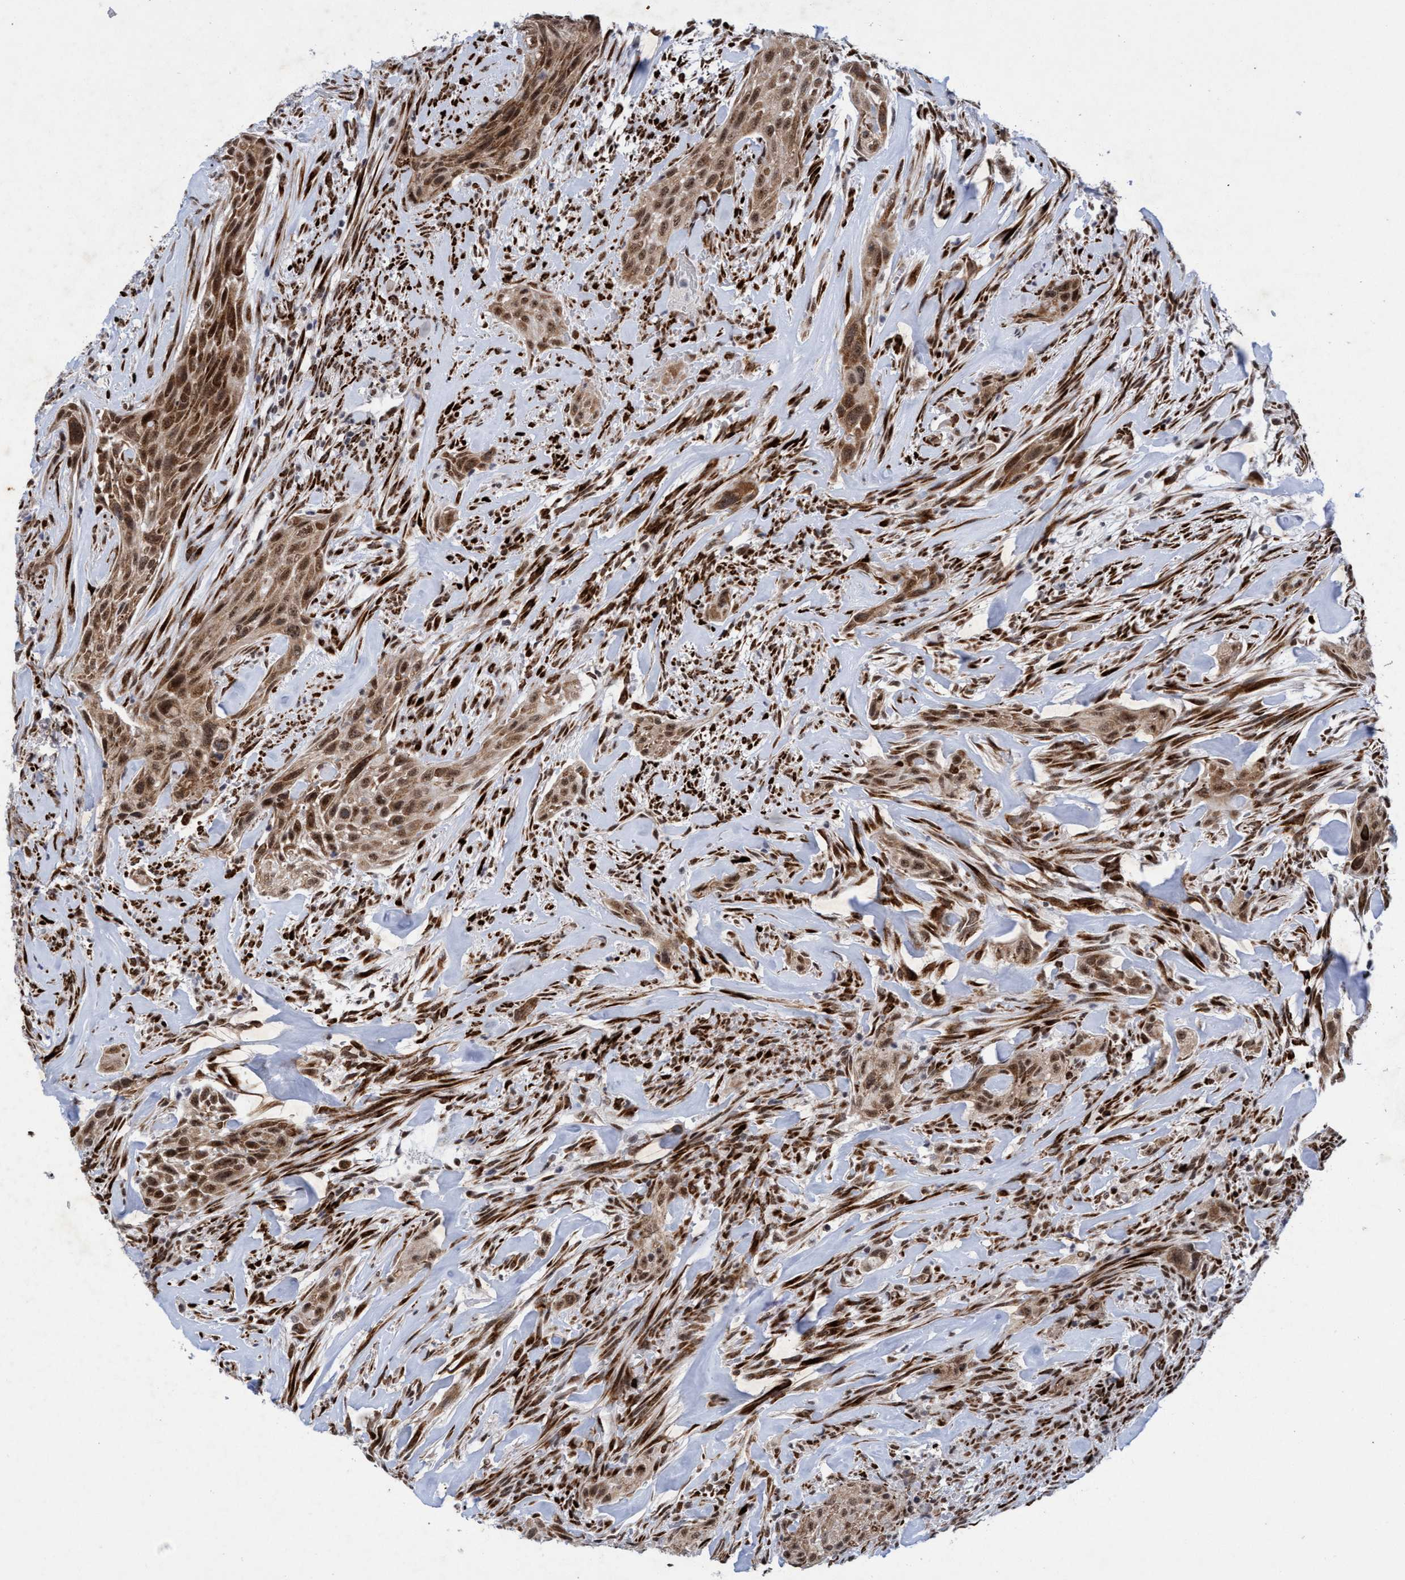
{"staining": {"intensity": "moderate", "quantity": ">75%", "location": "cytoplasmic/membranous,nuclear"}, "tissue": "urothelial cancer", "cell_type": "Tumor cells", "image_type": "cancer", "snomed": [{"axis": "morphology", "description": "Urothelial carcinoma, Low grade"}, {"axis": "morphology", "description": "Urothelial carcinoma, High grade"}, {"axis": "topography", "description": "Urinary bladder"}], "caption": "The immunohistochemical stain highlights moderate cytoplasmic/membranous and nuclear expression in tumor cells of urothelial cancer tissue. Ihc stains the protein in brown and the nuclei are stained blue.", "gene": "GLT6D1", "patient": {"sex": "male", "age": 35}}